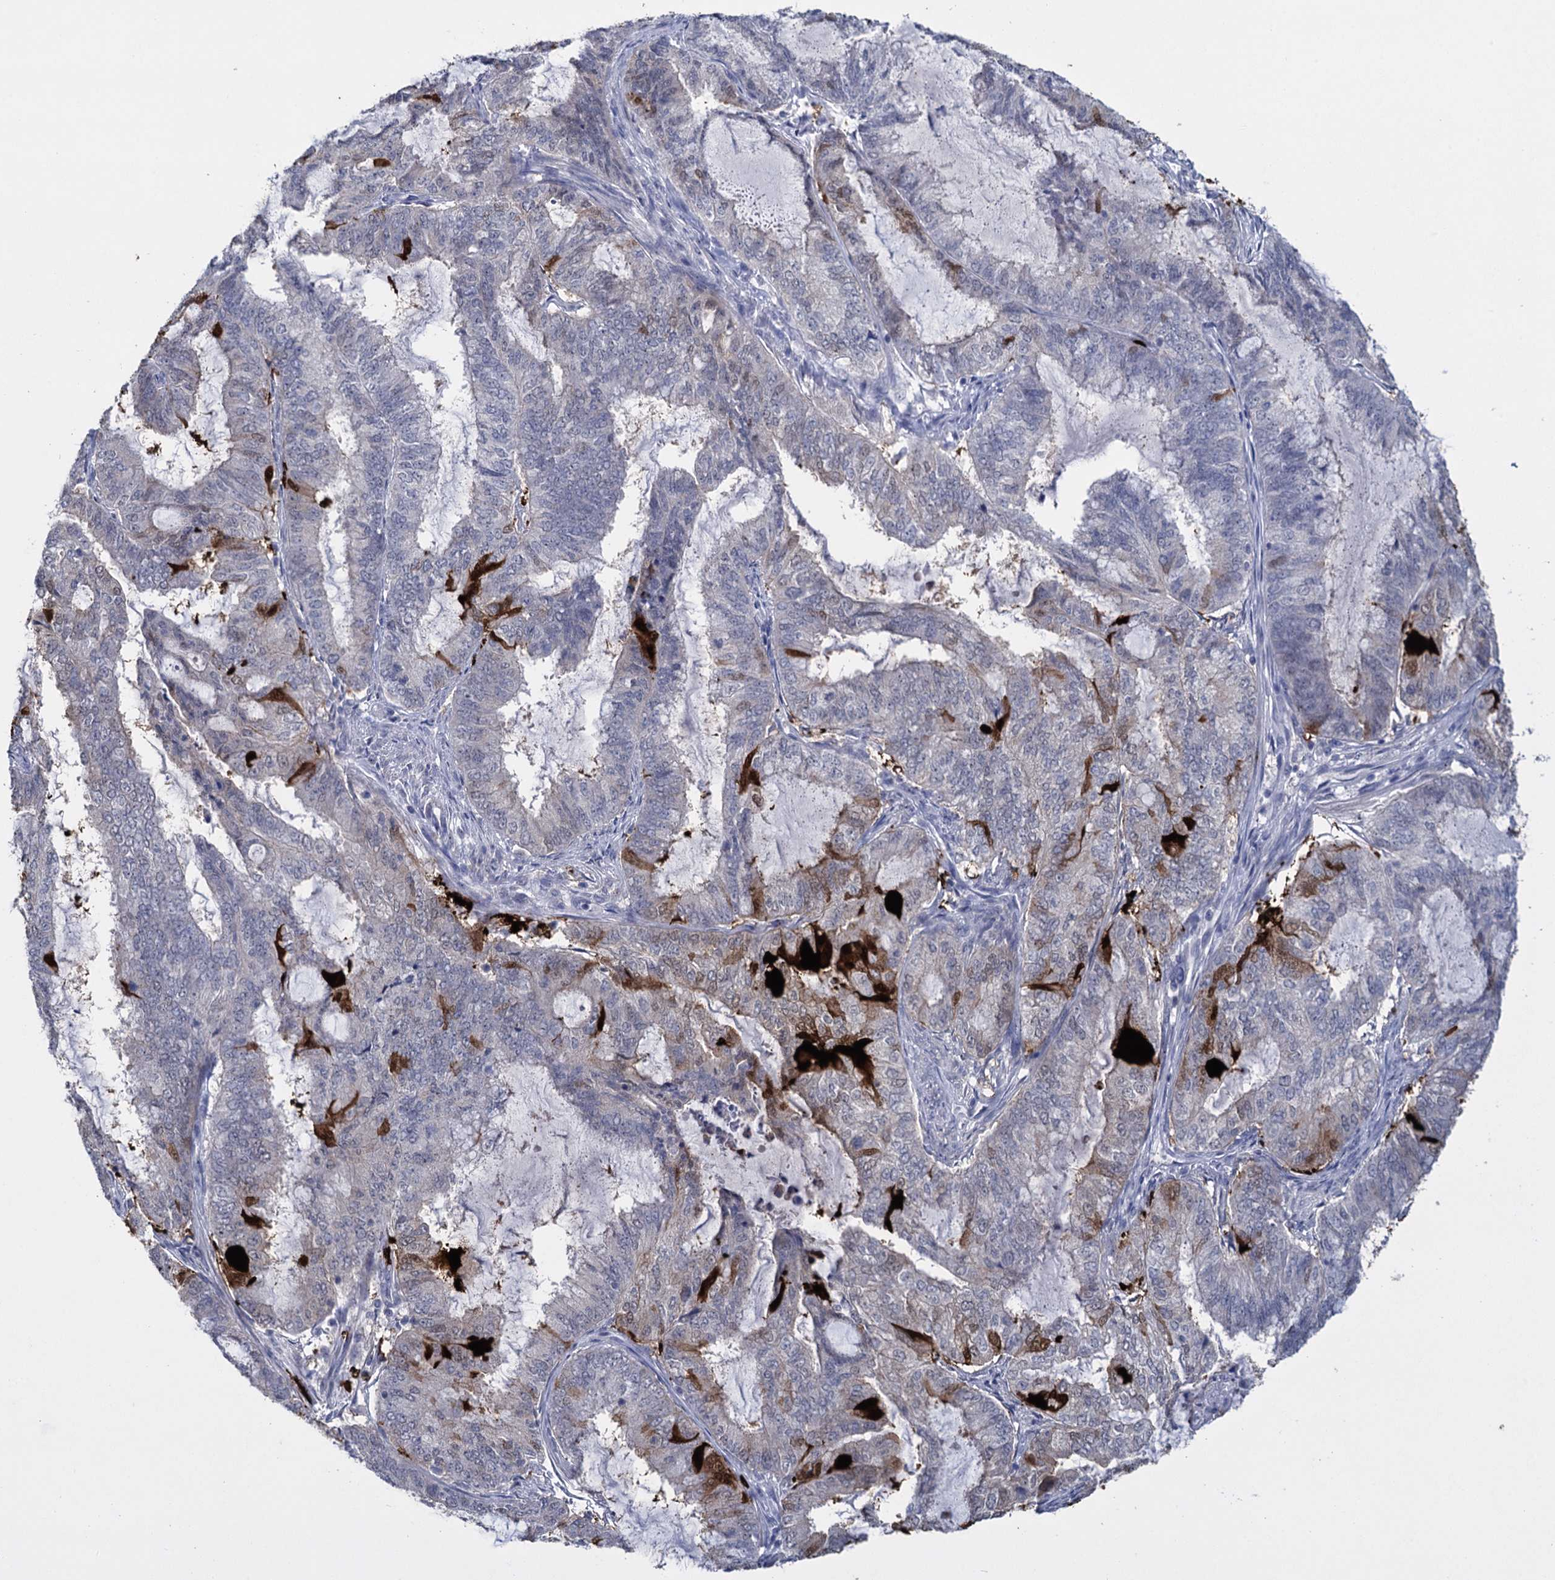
{"staining": {"intensity": "strong", "quantity": "<25%", "location": "cytoplasmic/membranous"}, "tissue": "endometrial cancer", "cell_type": "Tumor cells", "image_type": "cancer", "snomed": [{"axis": "morphology", "description": "Adenocarcinoma, NOS"}, {"axis": "topography", "description": "Endometrium"}], "caption": "Strong cytoplasmic/membranous positivity for a protein is appreciated in approximately <25% of tumor cells of endometrial cancer (adenocarcinoma) using IHC.", "gene": "SFN", "patient": {"sex": "female", "age": 51}}